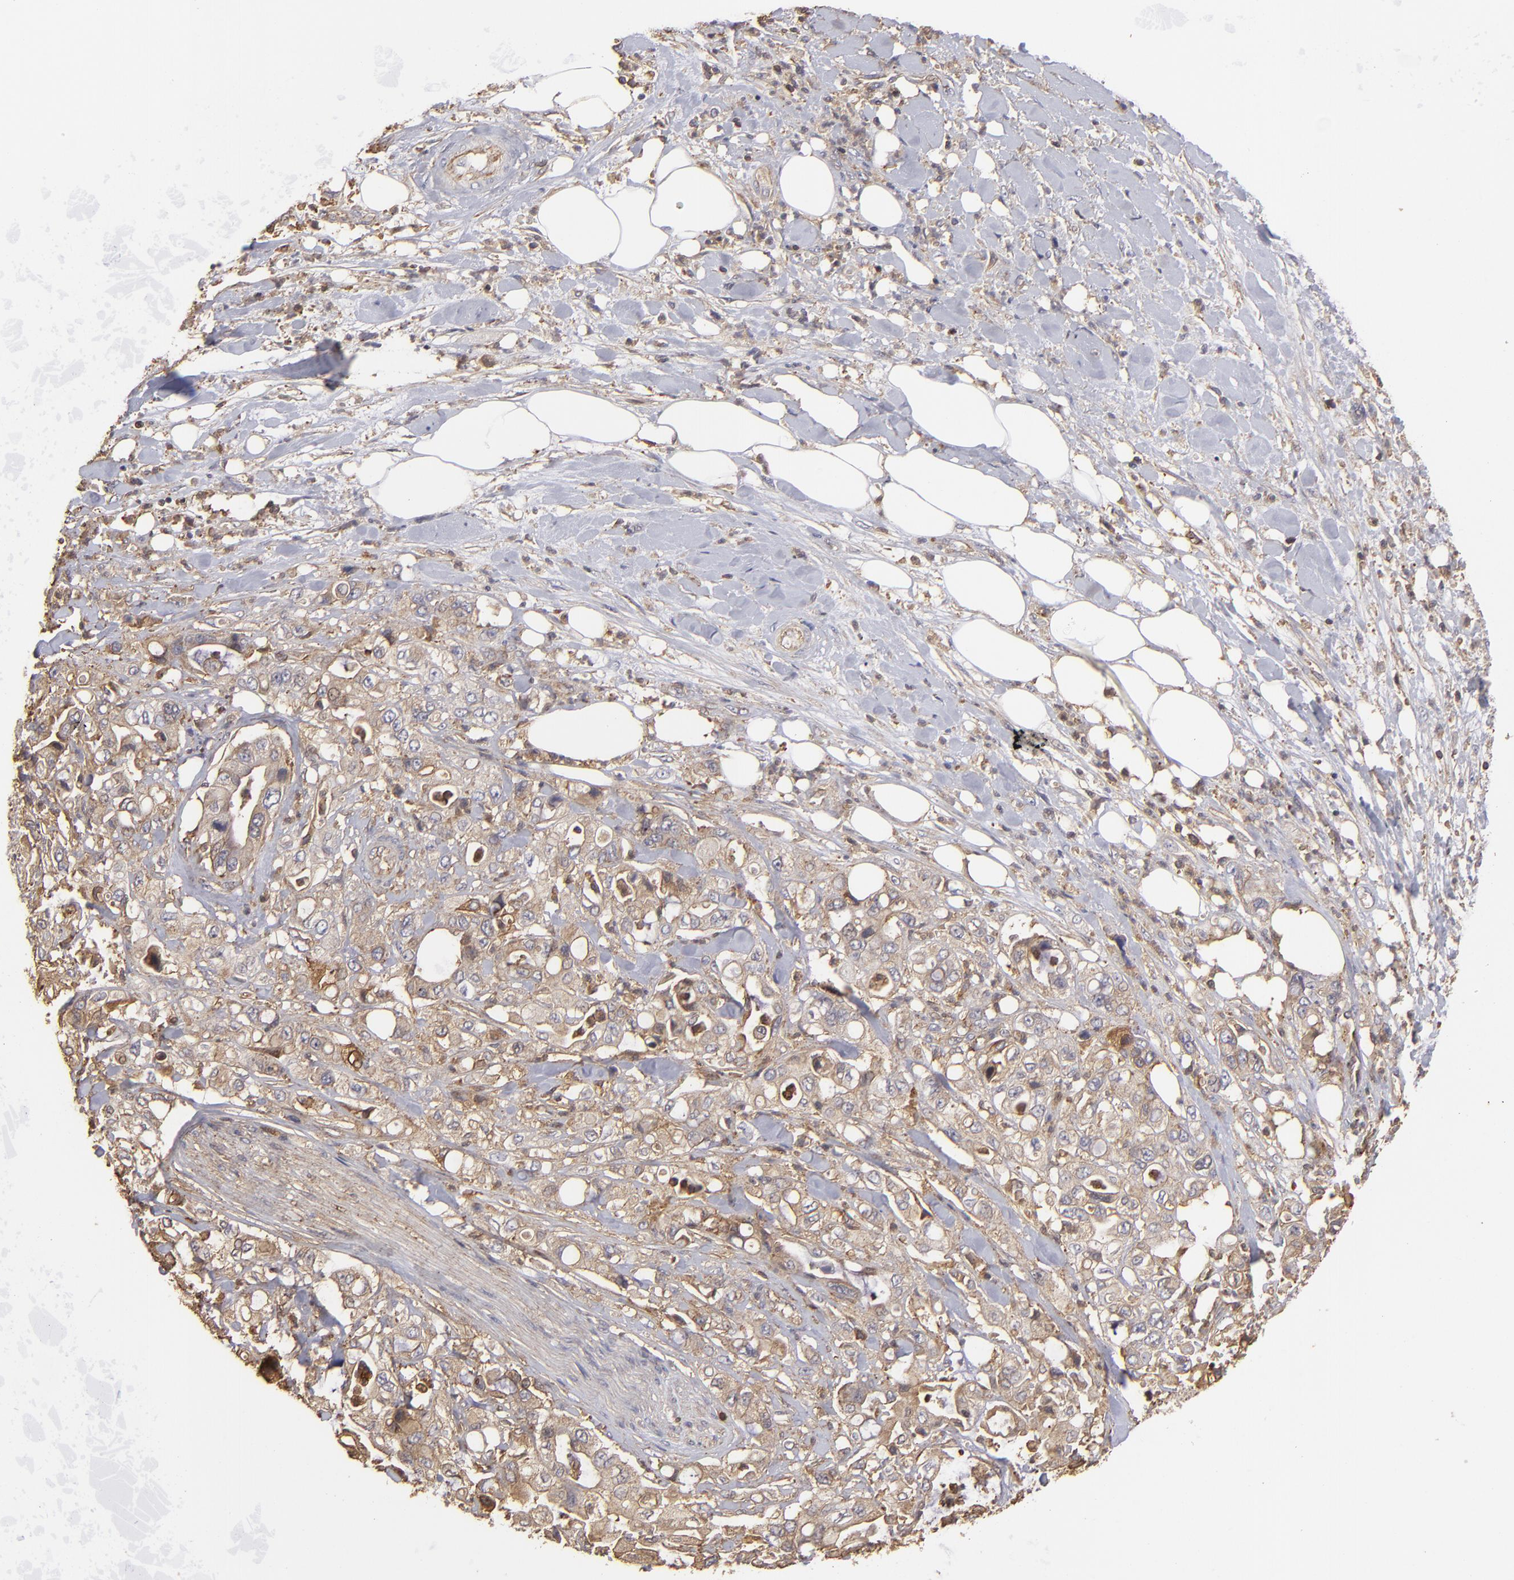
{"staining": {"intensity": "moderate", "quantity": ">75%", "location": "cytoplasmic/membranous"}, "tissue": "pancreatic cancer", "cell_type": "Tumor cells", "image_type": "cancer", "snomed": [{"axis": "morphology", "description": "Adenocarcinoma, NOS"}, {"axis": "topography", "description": "Pancreas"}], "caption": "DAB (3,3'-diaminobenzidine) immunohistochemical staining of human pancreatic cancer (adenocarcinoma) exhibits moderate cytoplasmic/membranous protein staining in about >75% of tumor cells. The staining is performed using DAB (3,3'-diaminobenzidine) brown chromogen to label protein expression. The nuclei are counter-stained blue using hematoxylin.", "gene": "ACTB", "patient": {"sex": "male", "age": 70}}